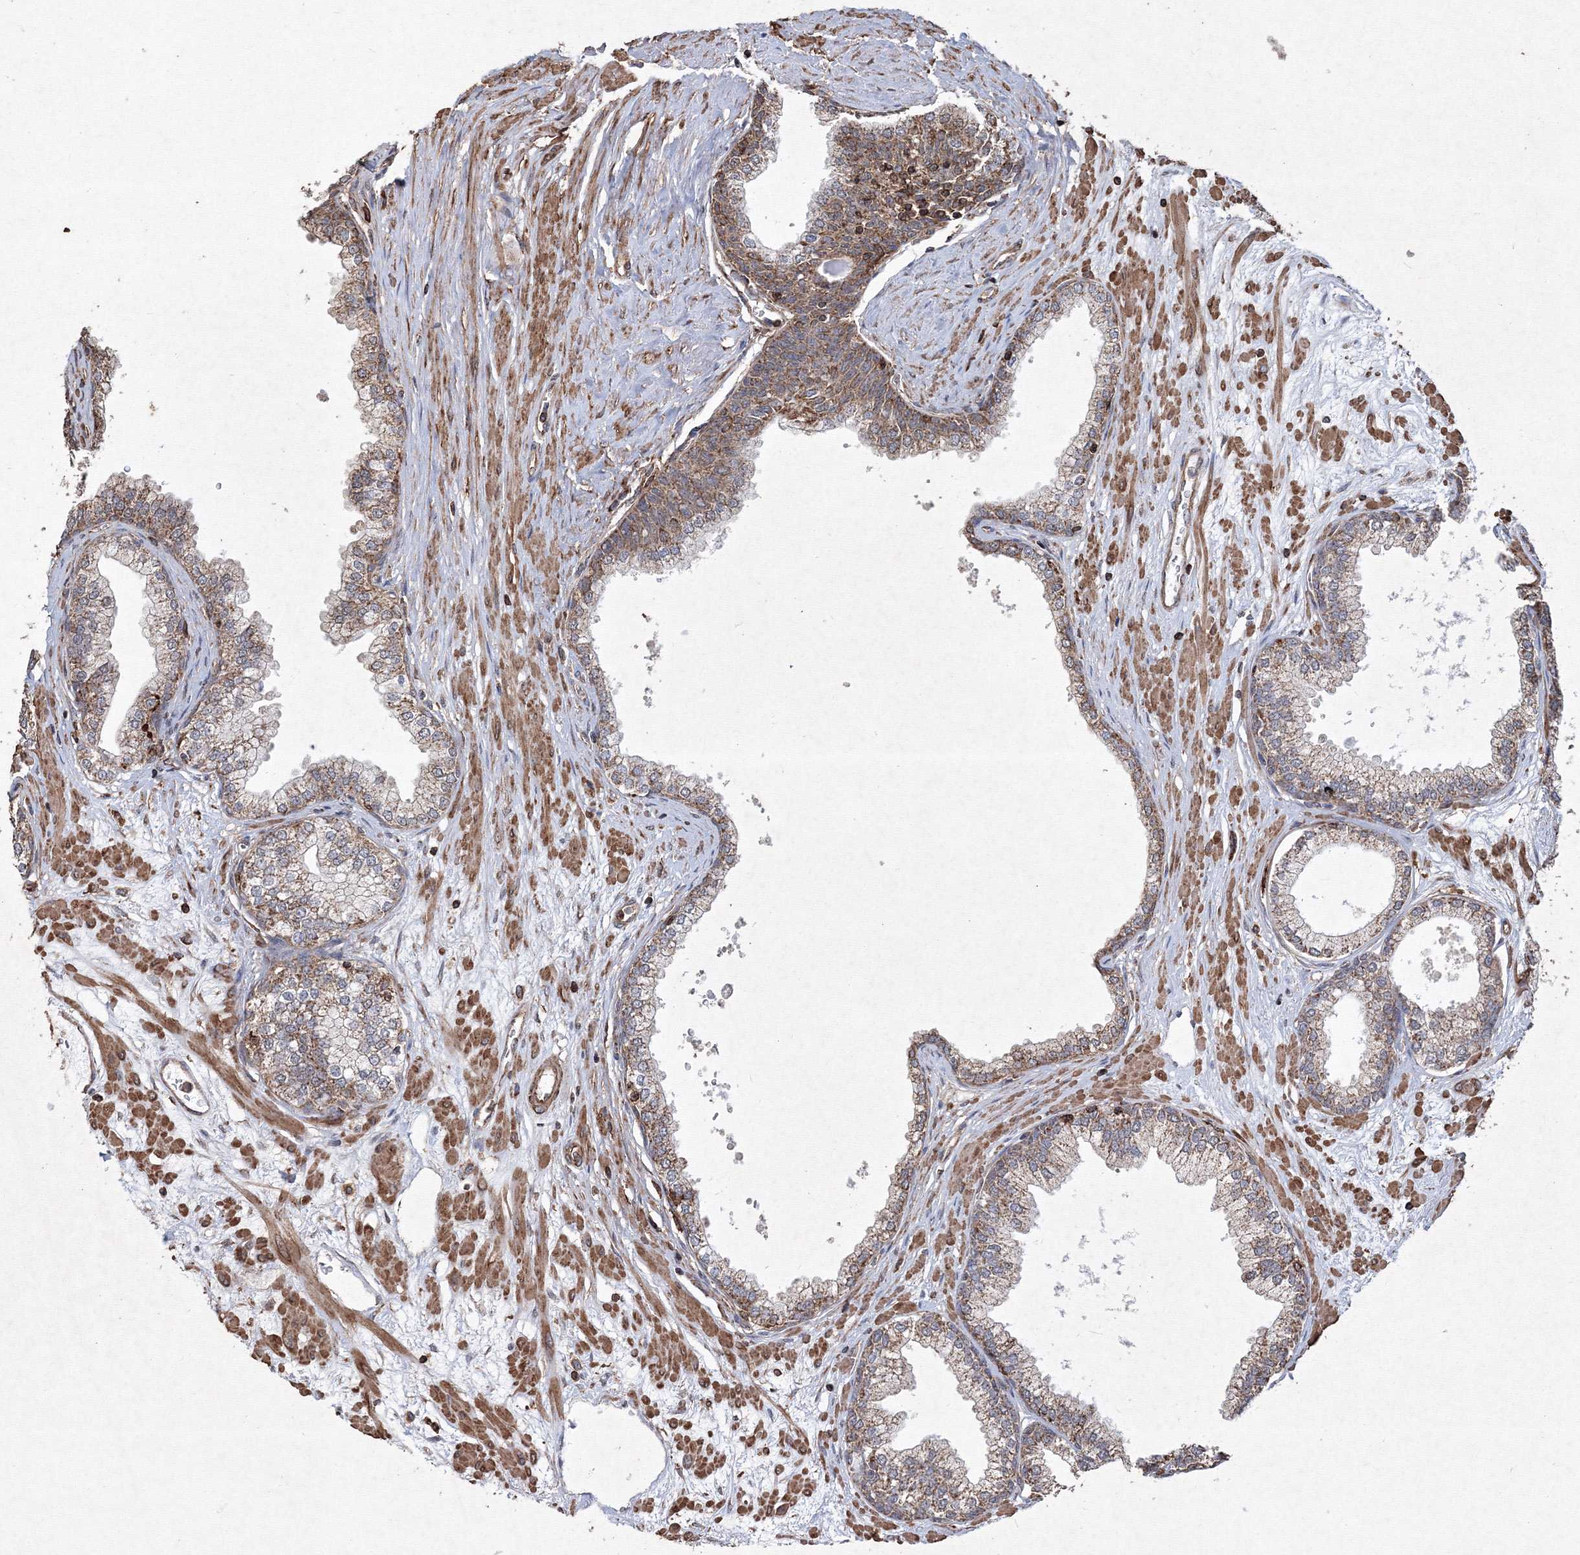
{"staining": {"intensity": "moderate", "quantity": ">75%", "location": "cytoplasmic/membranous"}, "tissue": "prostate", "cell_type": "Glandular cells", "image_type": "normal", "snomed": [{"axis": "morphology", "description": "Normal tissue, NOS"}, {"axis": "morphology", "description": "Urothelial carcinoma, Low grade"}, {"axis": "topography", "description": "Urinary bladder"}, {"axis": "topography", "description": "Prostate"}], "caption": "An immunohistochemistry (IHC) histopathology image of normal tissue is shown. Protein staining in brown labels moderate cytoplasmic/membranous positivity in prostate within glandular cells.", "gene": "TMEM139", "patient": {"sex": "male", "age": 60}}